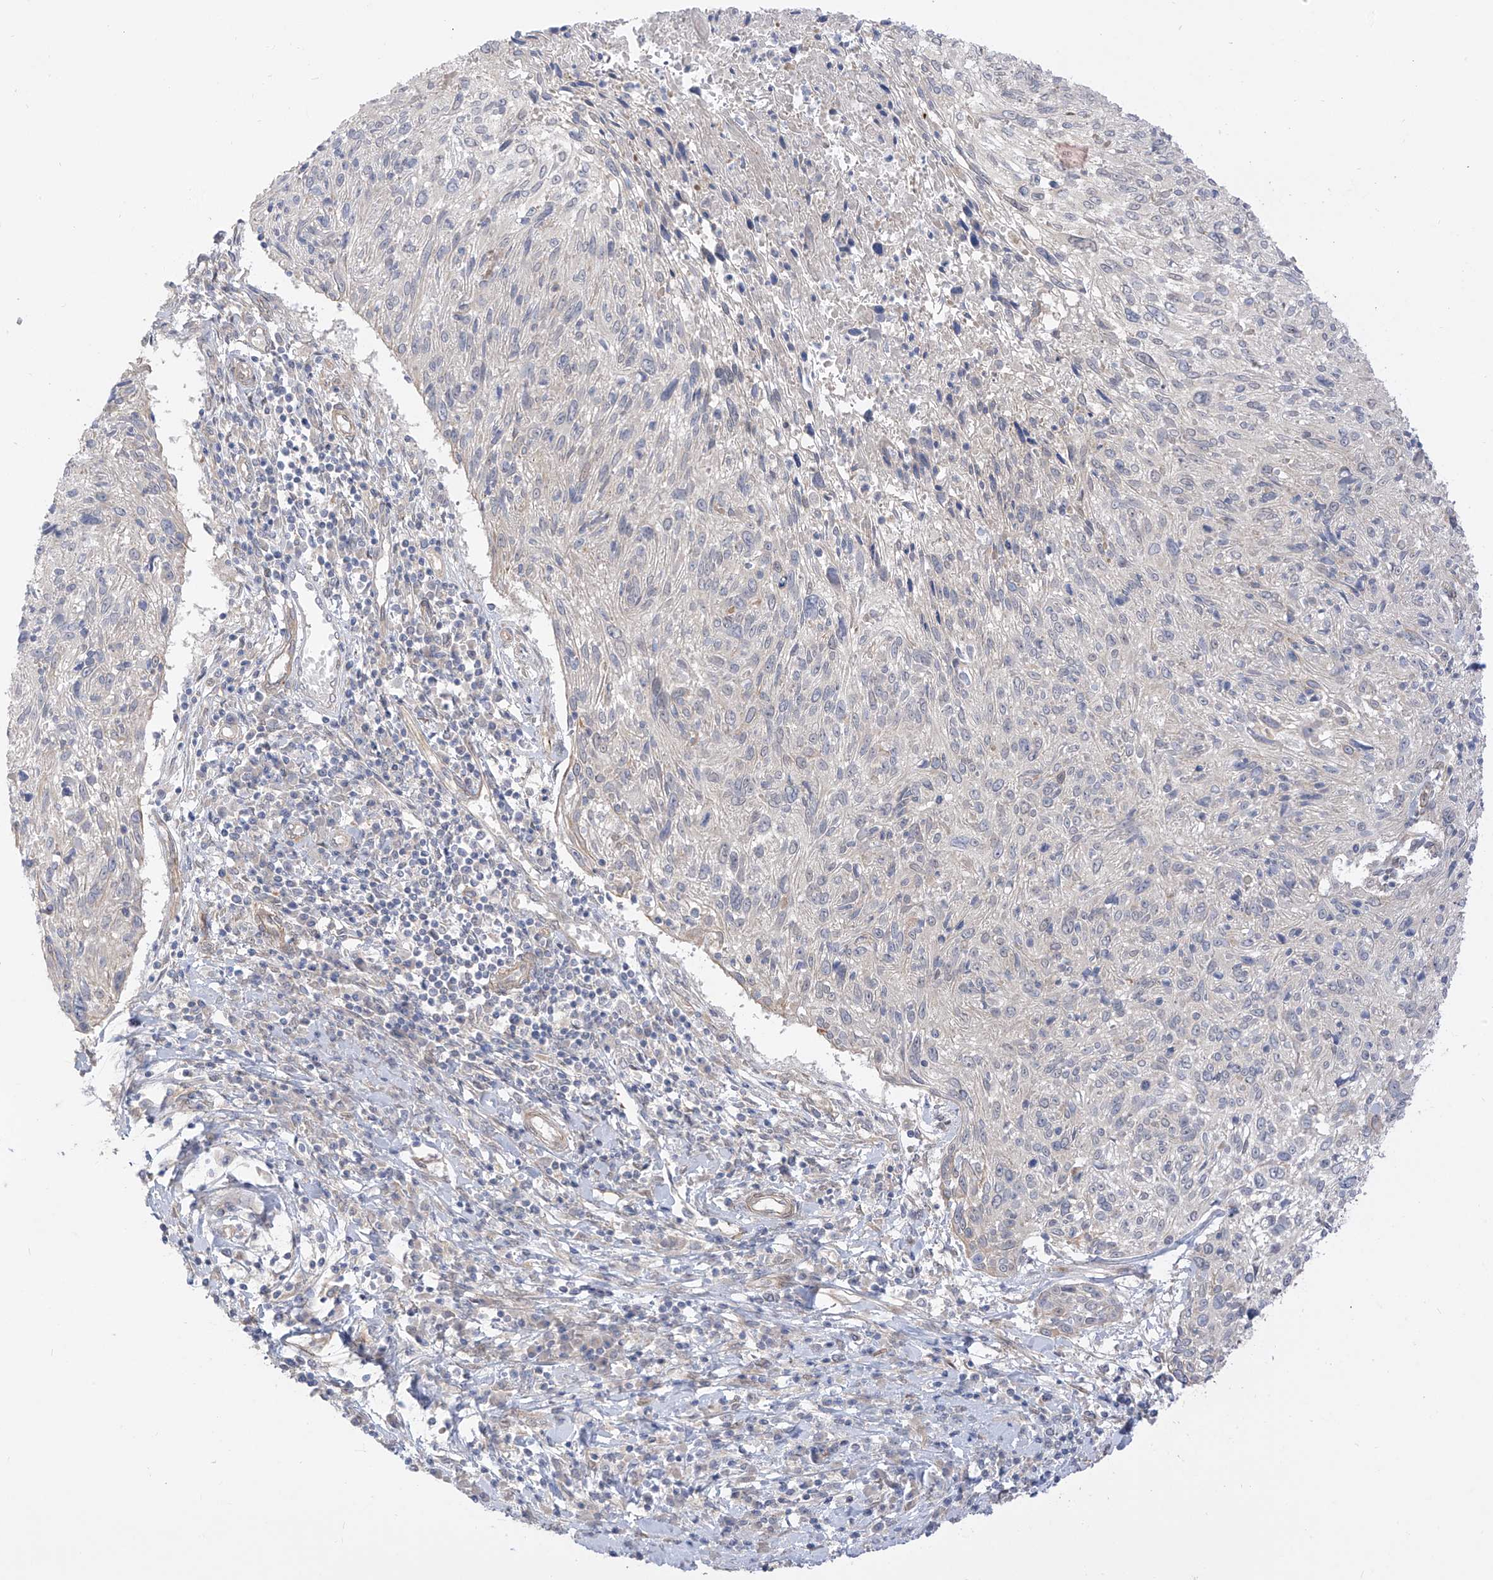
{"staining": {"intensity": "negative", "quantity": "none", "location": "none"}, "tissue": "cervical cancer", "cell_type": "Tumor cells", "image_type": "cancer", "snomed": [{"axis": "morphology", "description": "Squamous cell carcinoma, NOS"}, {"axis": "topography", "description": "Cervix"}], "caption": "Cervical cancer stained for a protein using IHC displays no expression tumor cells.", "gene": "EIPR1", "patient": {"sex": "female", "age": 51}}